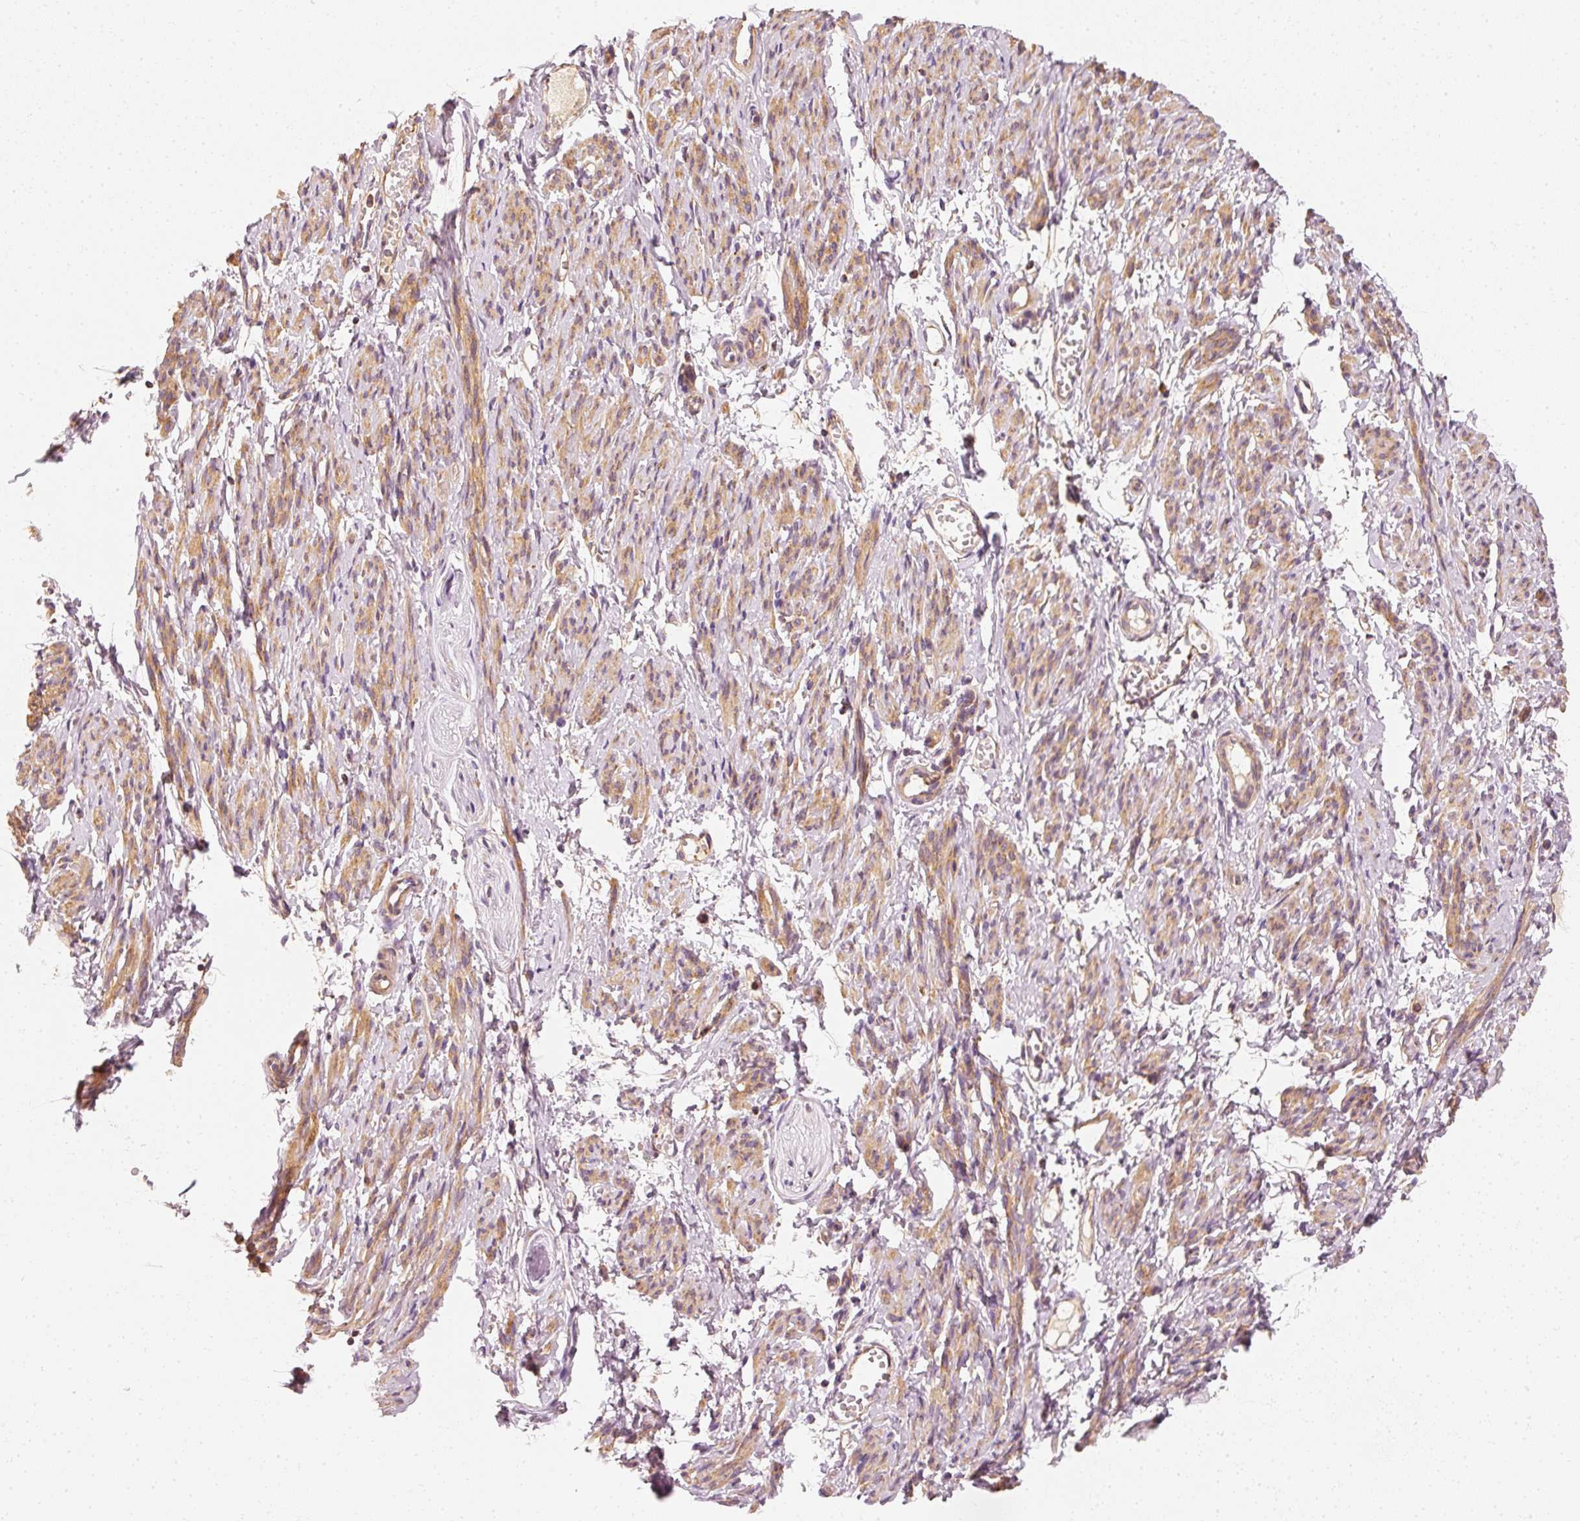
{"staining": {"intensity": "moderate", "quantity": ">75%", "location": "cytoplasmic/membranous"}, "tissue": "smooth muscle", "cell_type": "Smooth muscle cells", "image_type": "normal", "snomed": [{"axis": "morphology", "description": "Normal tissue, NOS"}, {"axis": "topography", "description": "Smooth muscle"}], "caption": "A medium amount of moderate cytoplasmic/membranous staining is identified in about >75% of smooth muscle cells in normal smooth muscle.", "gene": "TOMM40", "patient": {"sex": "female", "age": 65}}